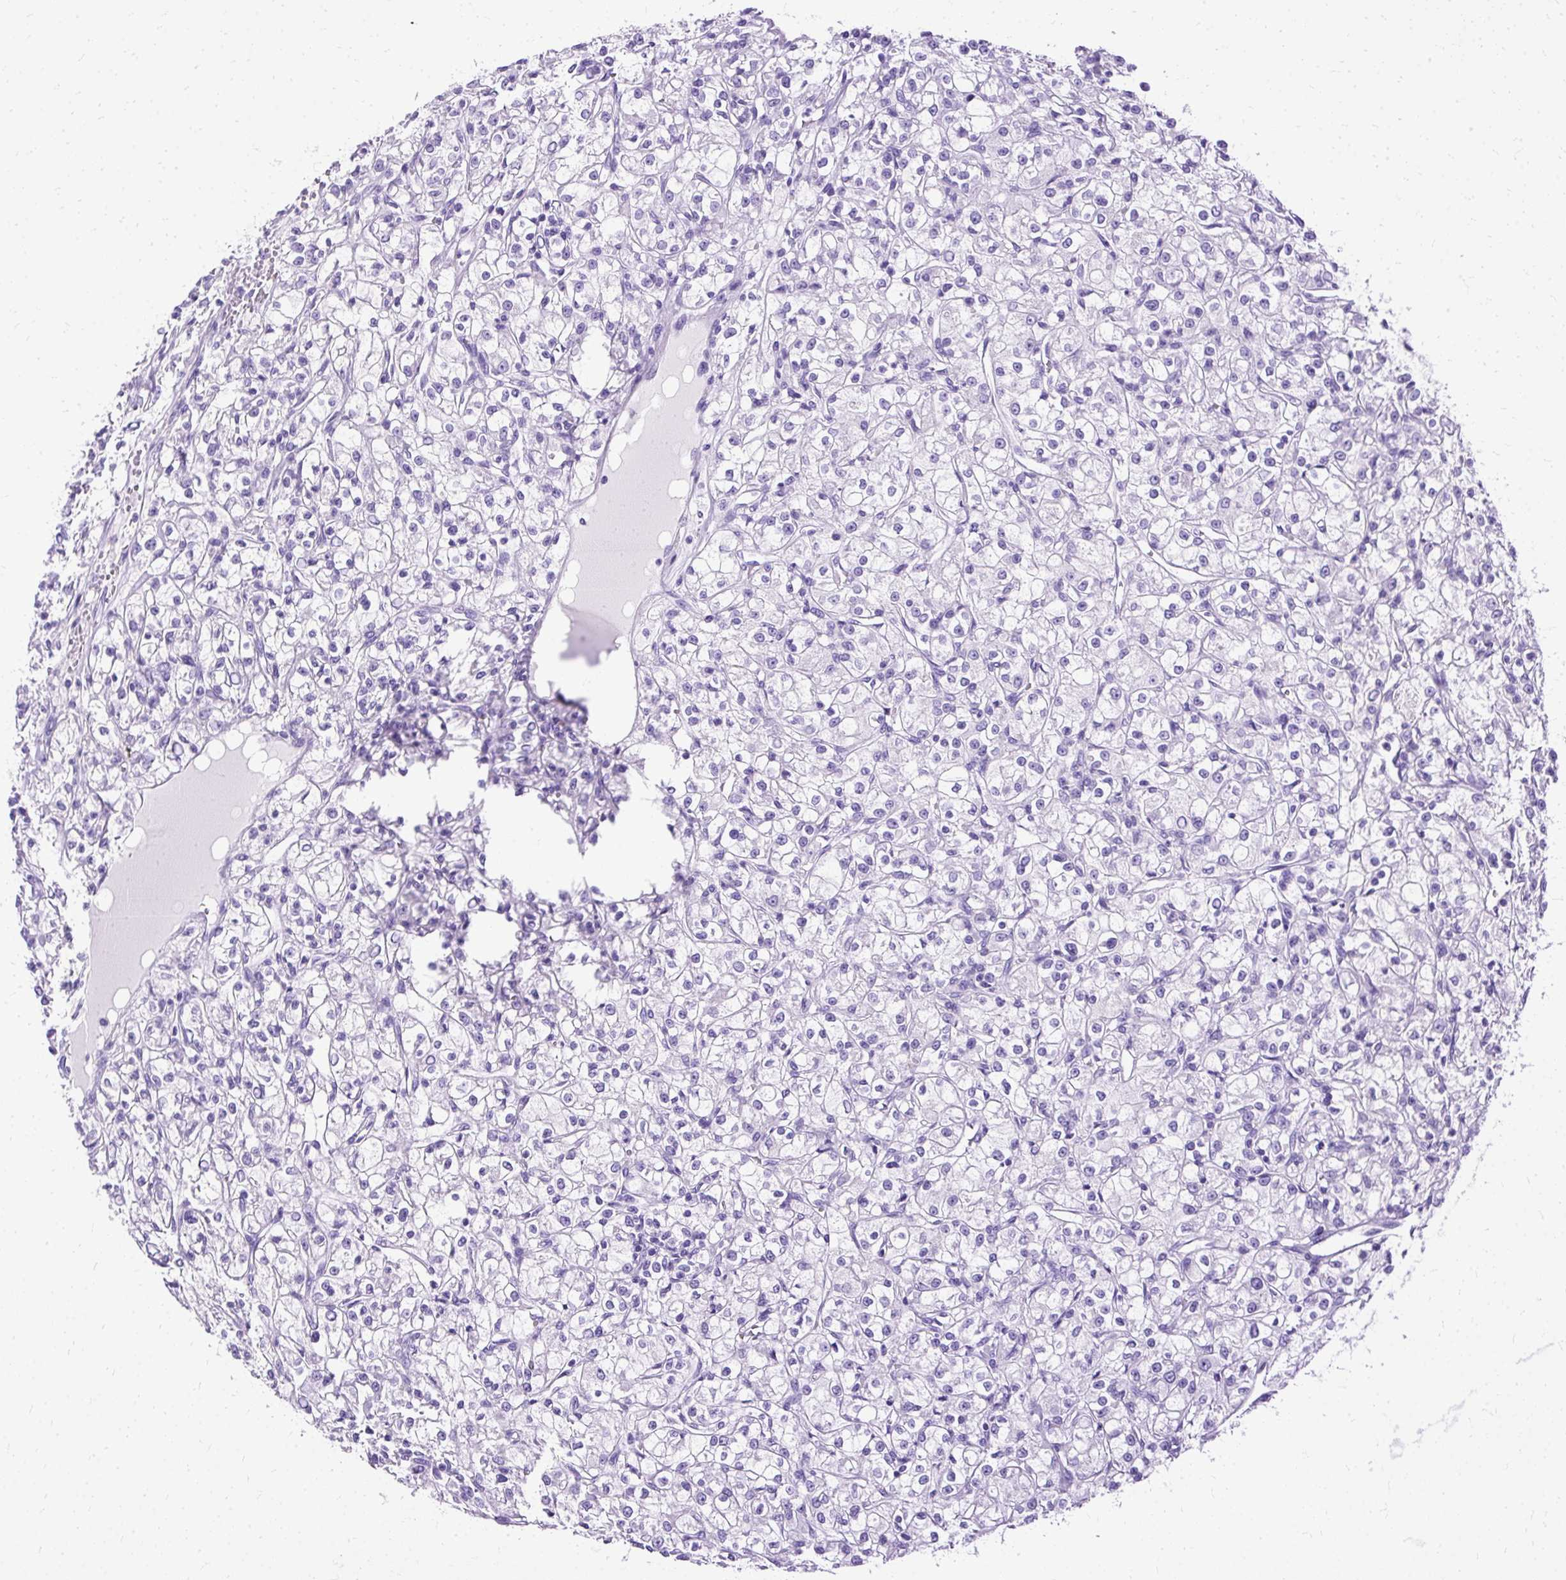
{"staining": {"intensity": "negative", "quantity": "none", "location": "none"}, "tissue": "renal cancer", "cell_type": "Tumor cells", "image_type": "cancer", "snomed": [{"axis": "morphology", "description": "Adenocarcinoma, NOS"}, {"axis": "topography", "description": "Kidney"}], "caption": "DAB (3,3'-diaminobenzidine) immunohistochemical staining of human renal cancer (adenocarcinoma) displays no significant staining in tumor cells. Nuclei are stained in blue.", "gene": "SLC8A2", "patient": {"sex": "female", "age": 59}}